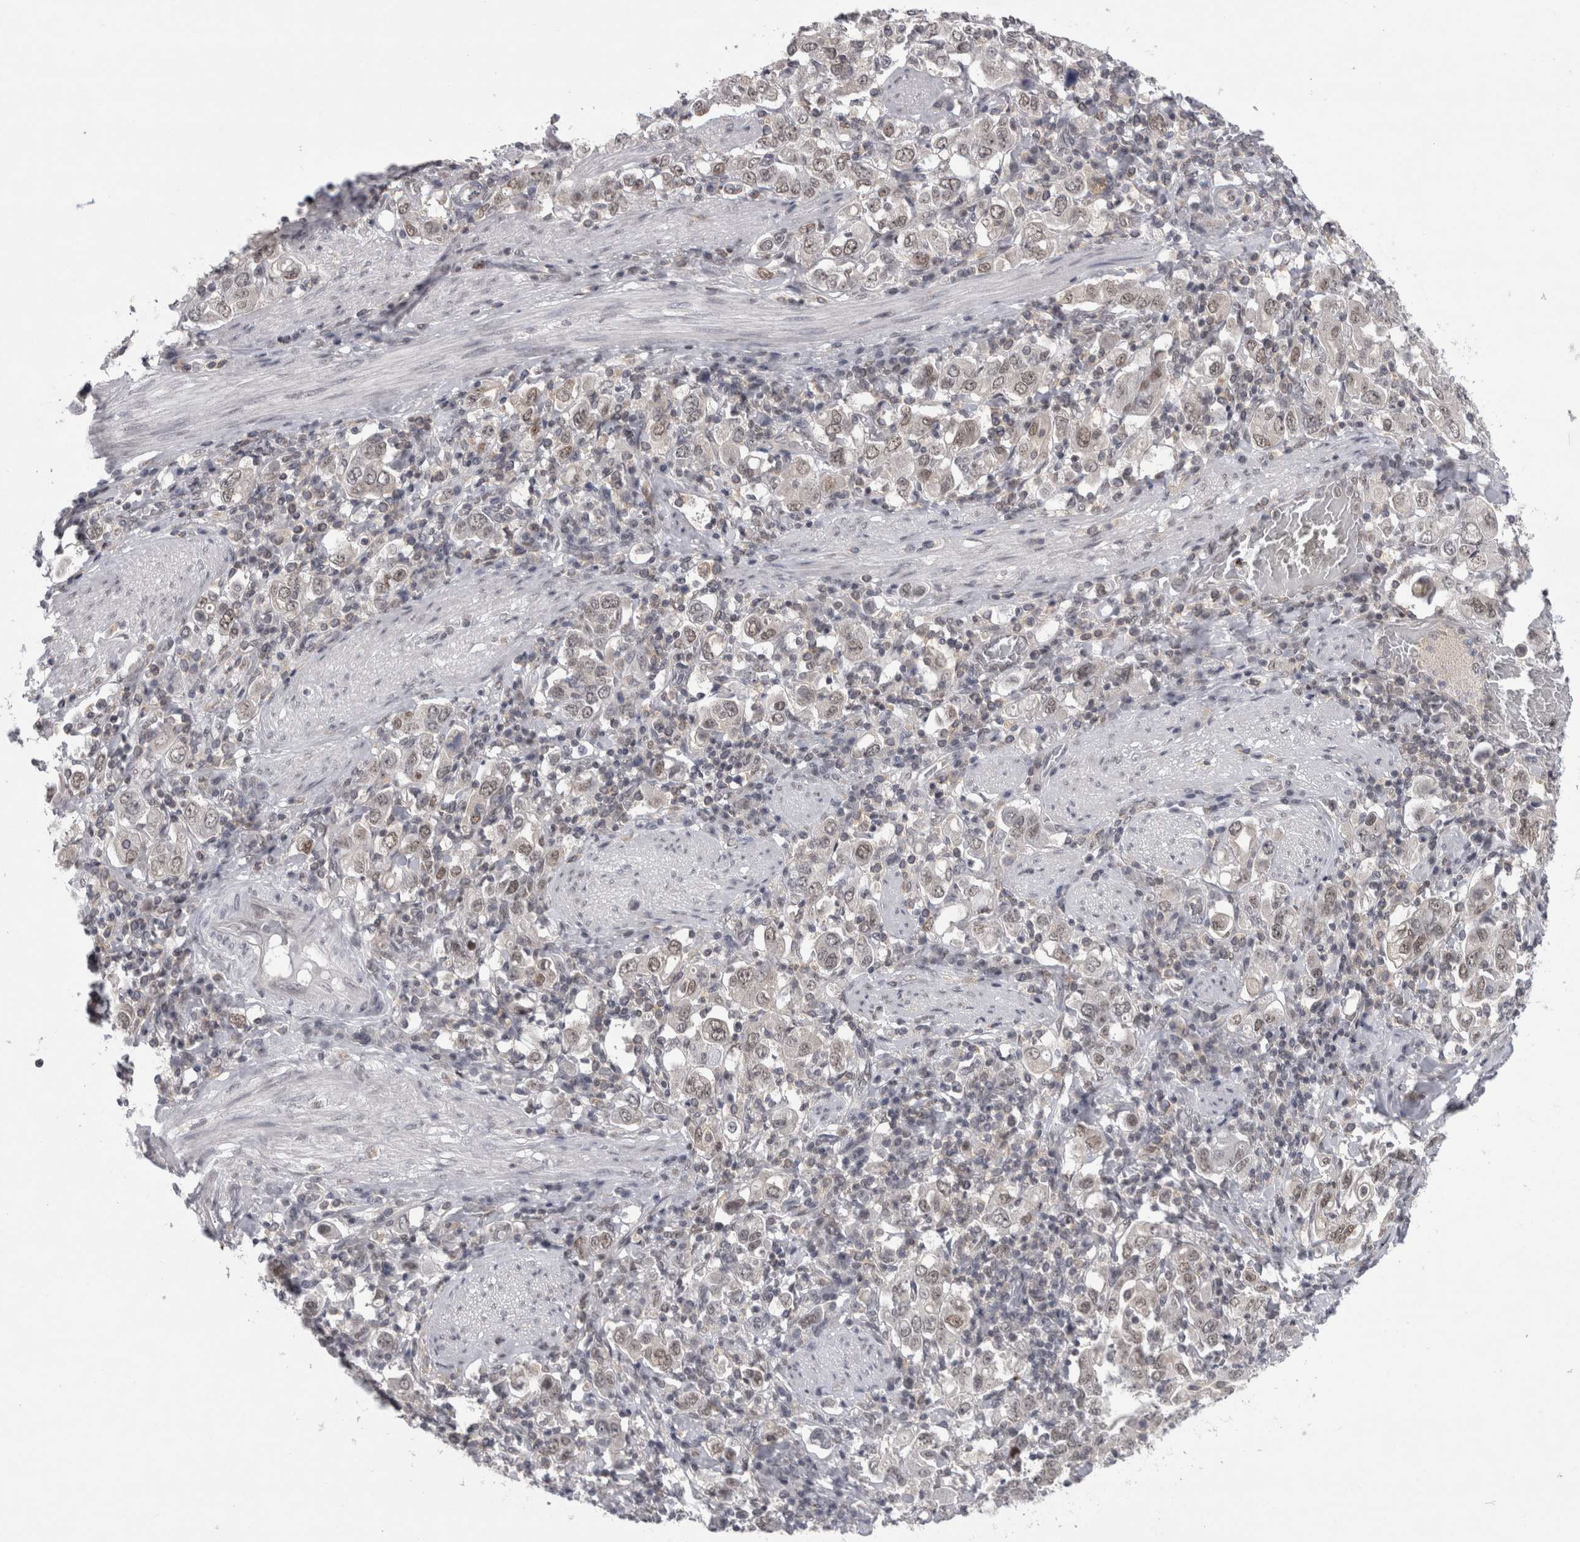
{"staining": {"intensity": "weak", "quantity": ">75%", "location": "nuclear"}, "tissue": "stomach cancer", "cell_type": "Tumor cells", "image_type": "cancer", "snomed": [{"axis": "morphology", "description": "Adenocarcinoma, NOS"}, {"axis": "topography", "description": "Stomach, upper"}], "caption": "Stomach cancer (adenocarcinoma) stained with a brown dye displays weak nuclear positive expression in about >75% of tumor cells.", "gene": "PSMB2", "patient": {"sex": "male", "age": 62}}